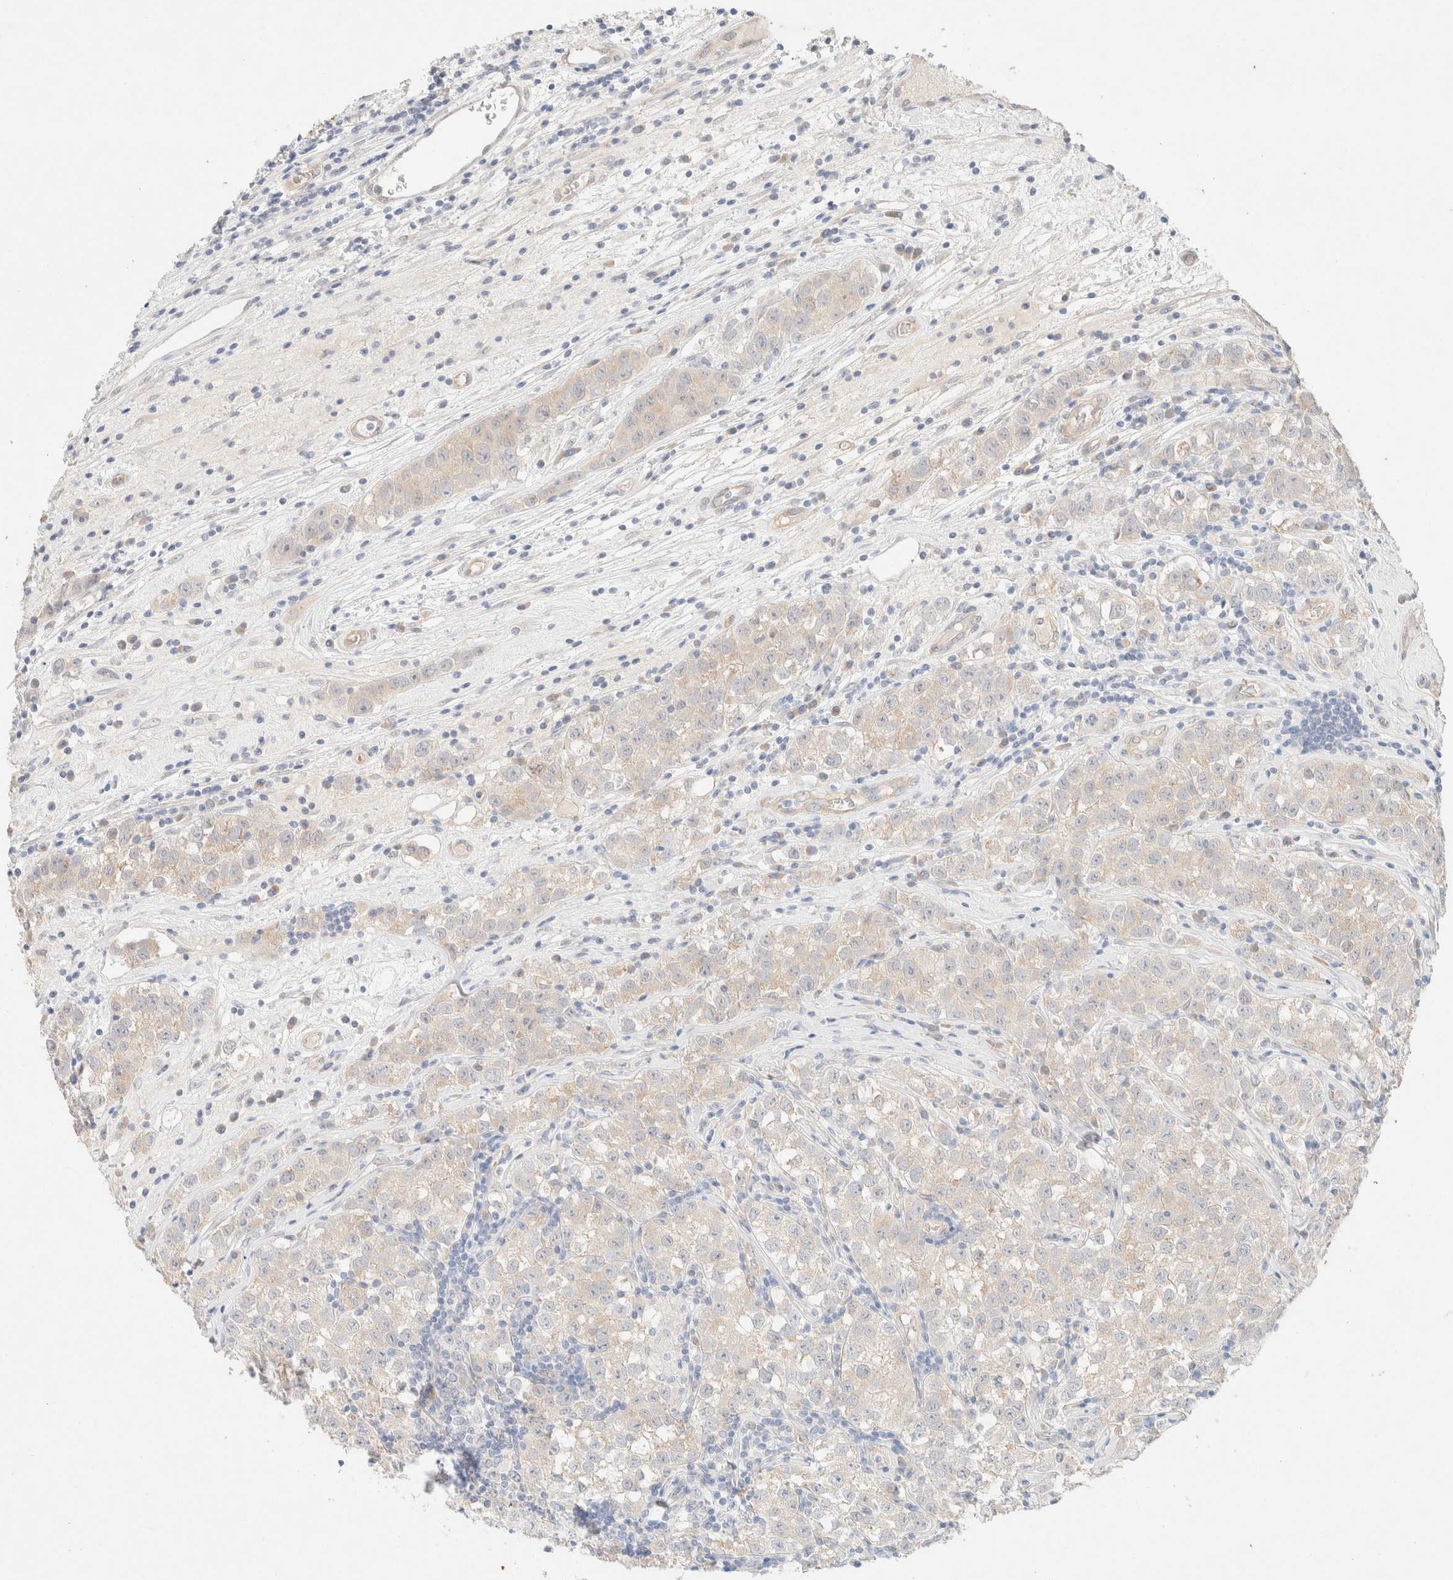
{"staining": {"intensity": "weak", "quantity": "<25%", "location": "cytoplasmic/membranous"}, "tissue": "testis cancer", "cell_type": "Tumor cells", "image_type": "cancer", "snomed": [{"axis": "morphology", "description": "Seminoma, NOS"}, {"axis": "morphology", "description": "Carcinoma, Embryonal, NOS"}, {"axis": "topography", "description": "Testis"}], "caption": "Tumor cells are negative for brown protein staining in testis cancer (seminoma).", "gene": "CSNK1E", "patient": {"sex": "male", "age": 43}}